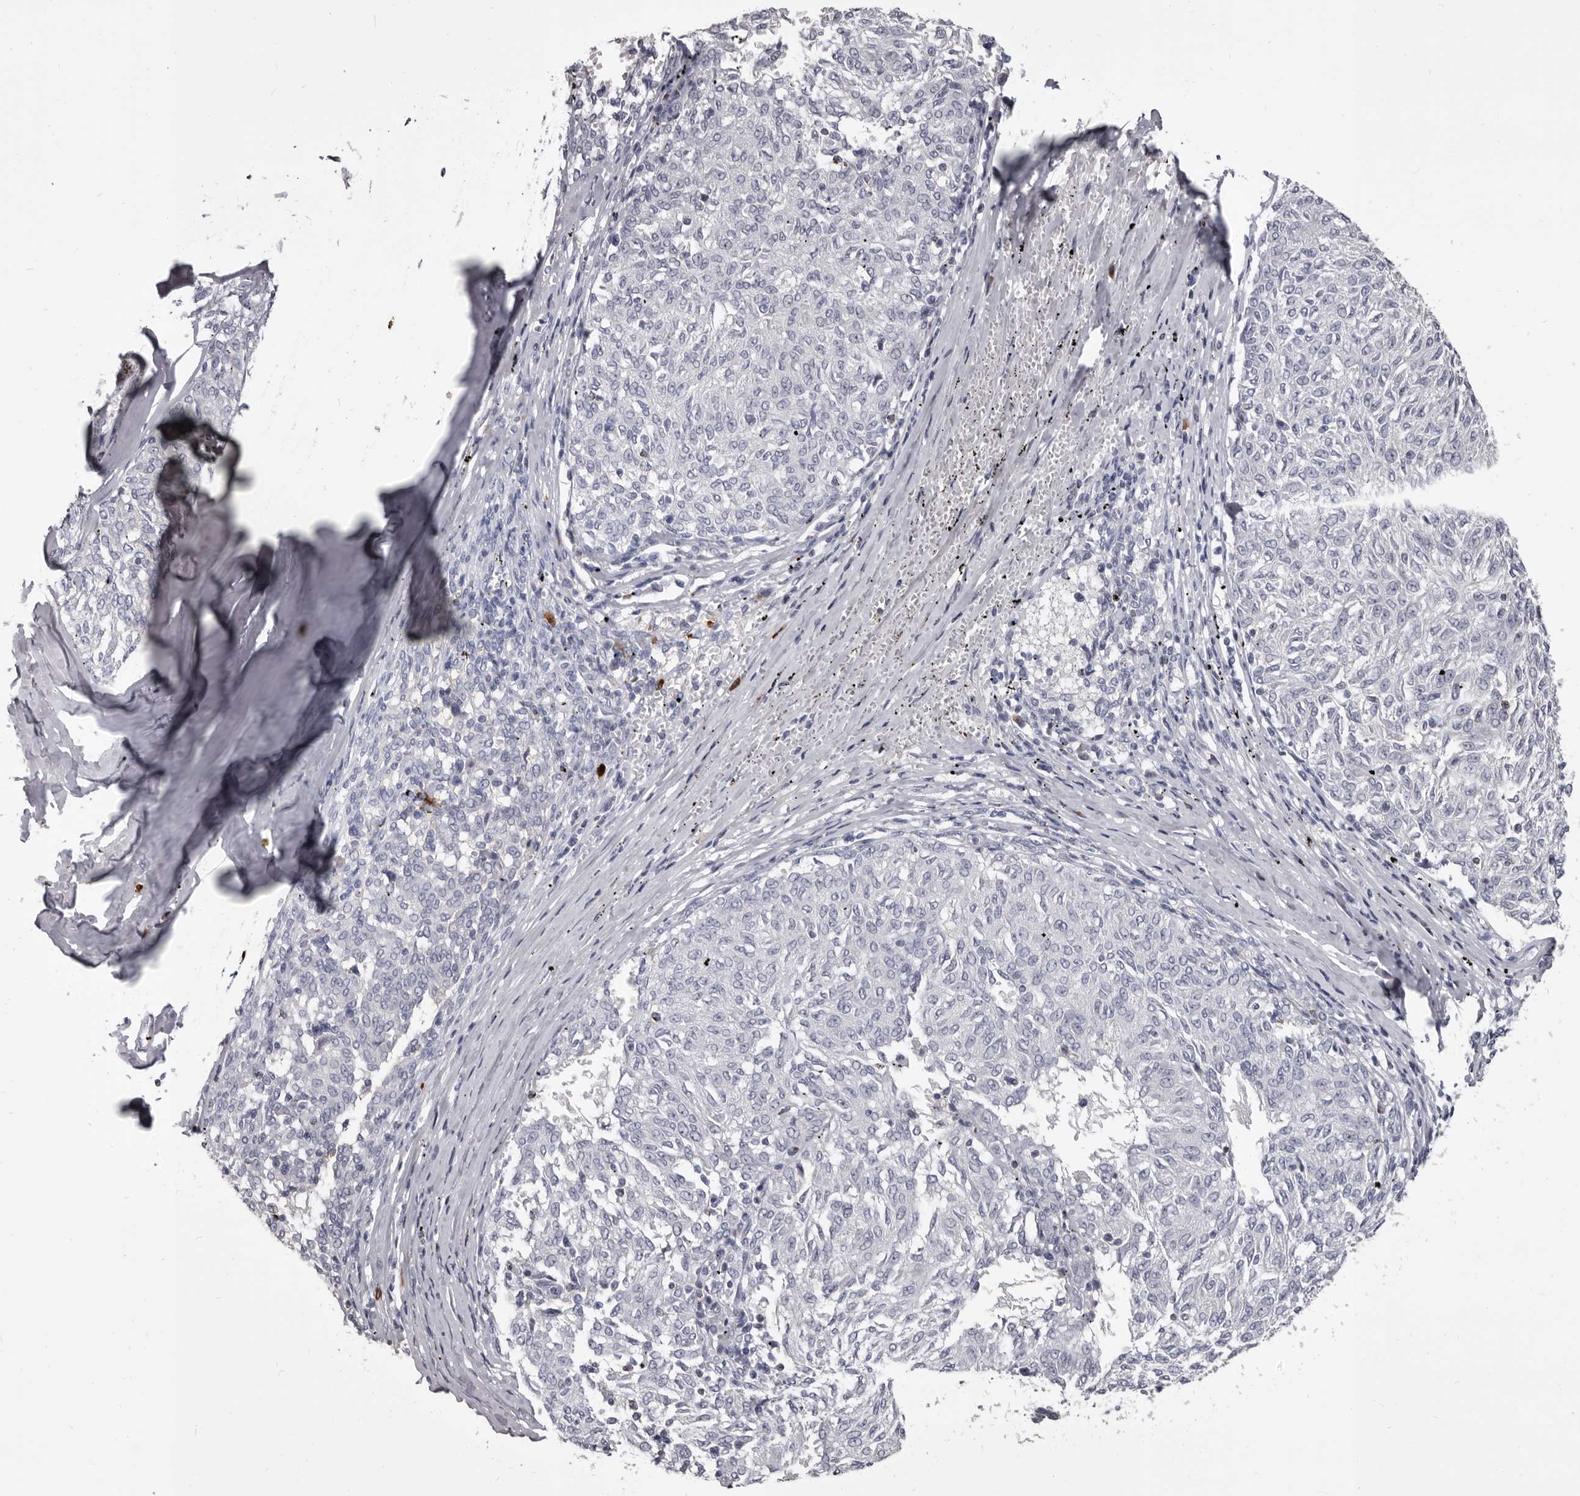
{"staining": {"intensity": "negative", "quantity": "none", "location": "none"}, "tissue": "melanoma", "cell_type": "Tumor cells", "image_type": "cancer", "snomed": [{"axis": "morphology", "description": "Malignant melanoma, NOS"}, {"axis": "topography", "description": "Skin"}], "caption": "Tumor cells are negative for protein expression in human malignant melanoma. (Immunohistochemistry (ihc), brightfield microscopy, high magnification).", "gene": "GZMH", "patient": {"sex": "female", "age": 72}}